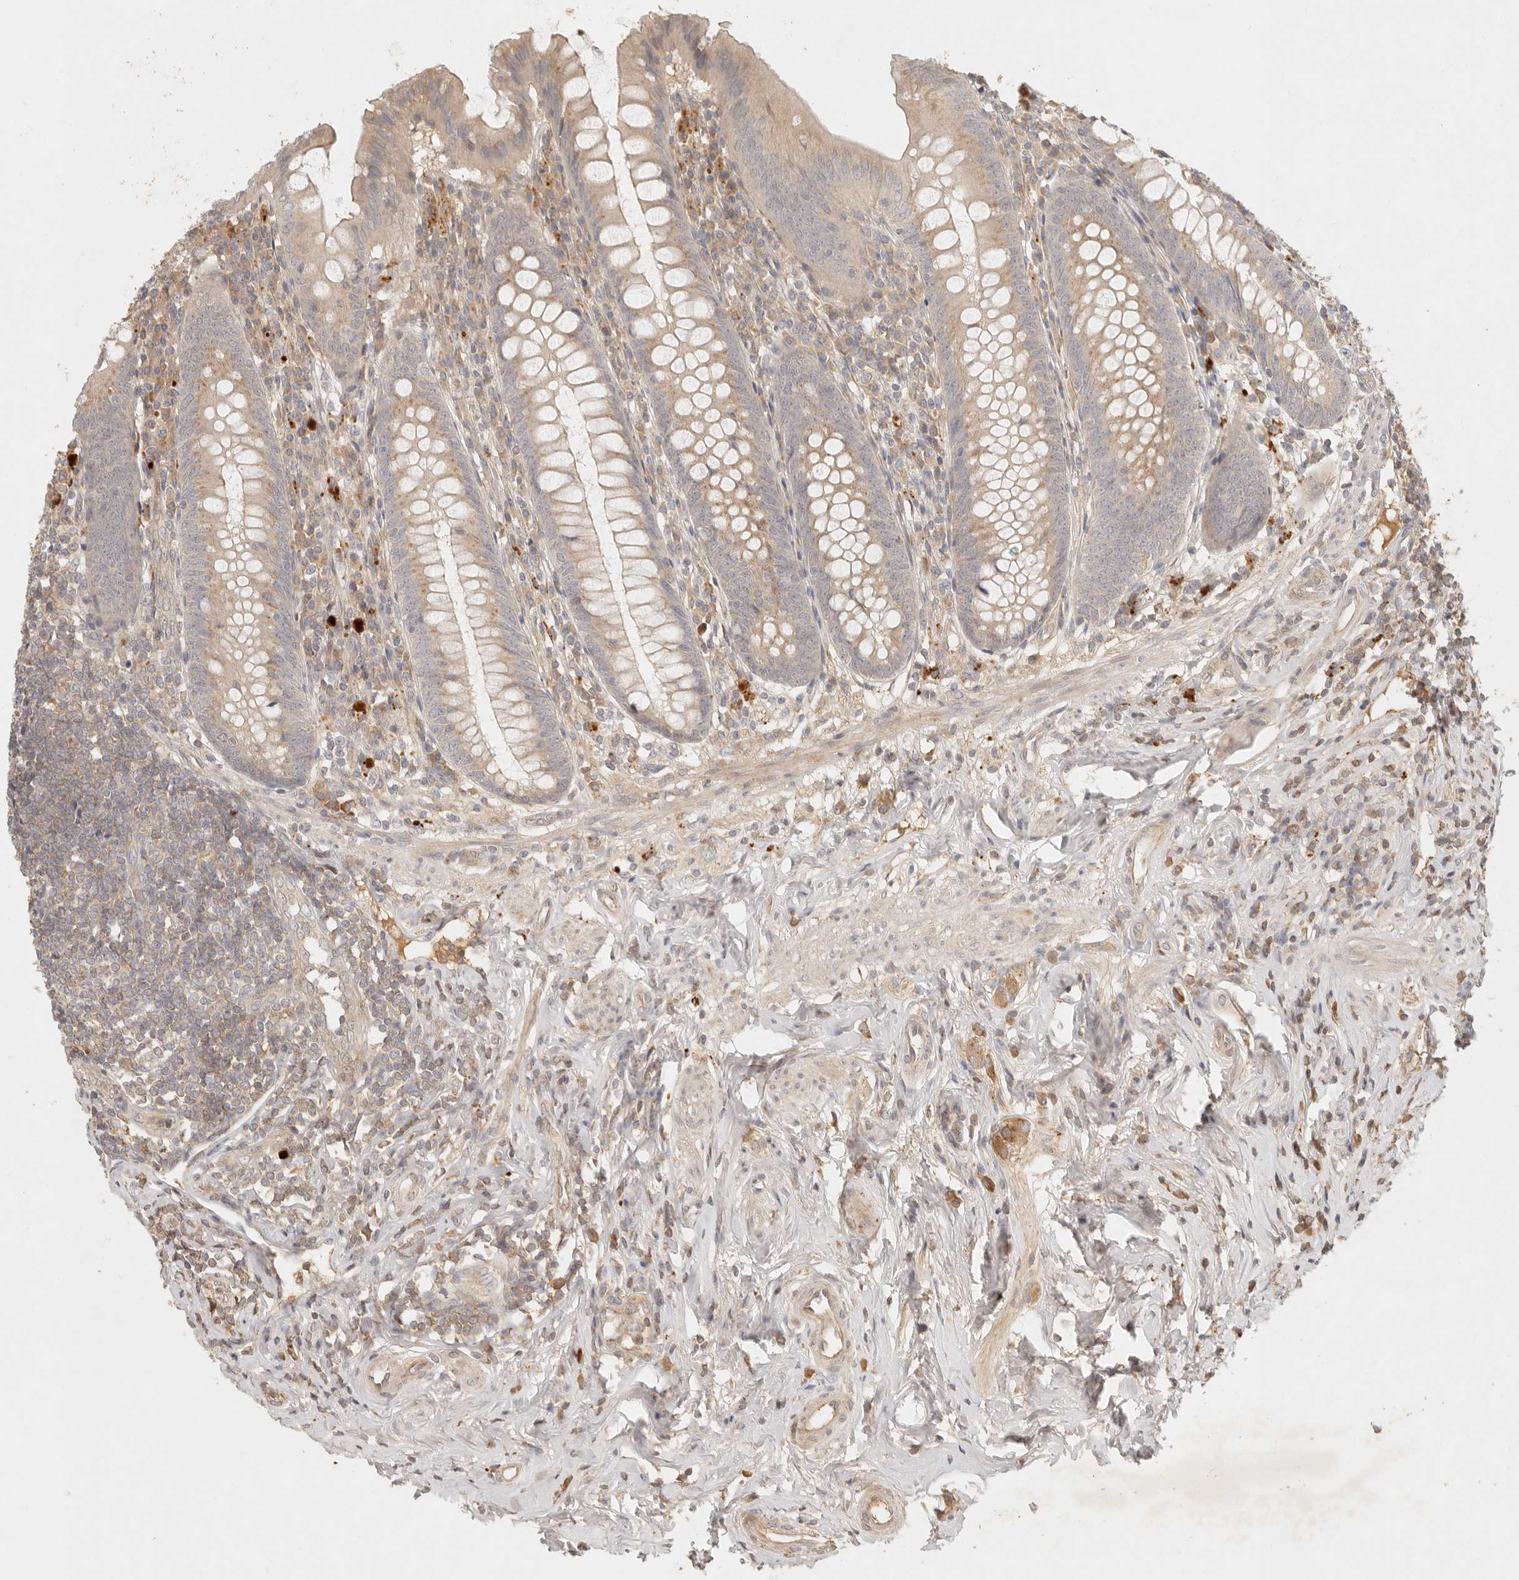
{"staining": {"intensity": "weak", "quantity": ">75%", "location": "cytoplasmic/membranous"}, "tissue": "appendix", "cell_type": "Glandular cells", "image_type": "normal", "snomed": [{"axis": "morphology", "description": "Normal tissue, NOS"}, {"axis": "topography", "description": "Appendix"}], "caption": "Weak cytoplasmic/membranous expression is identified in about >75% of glandular cells in unremarkable appendix. Using DAB (brown) and hematoxylin (blue) stains, captured at high magnification using brightfield microscopy.", "gene": "ANKRD61", "patient": {"sex": "female", "age": 54}}